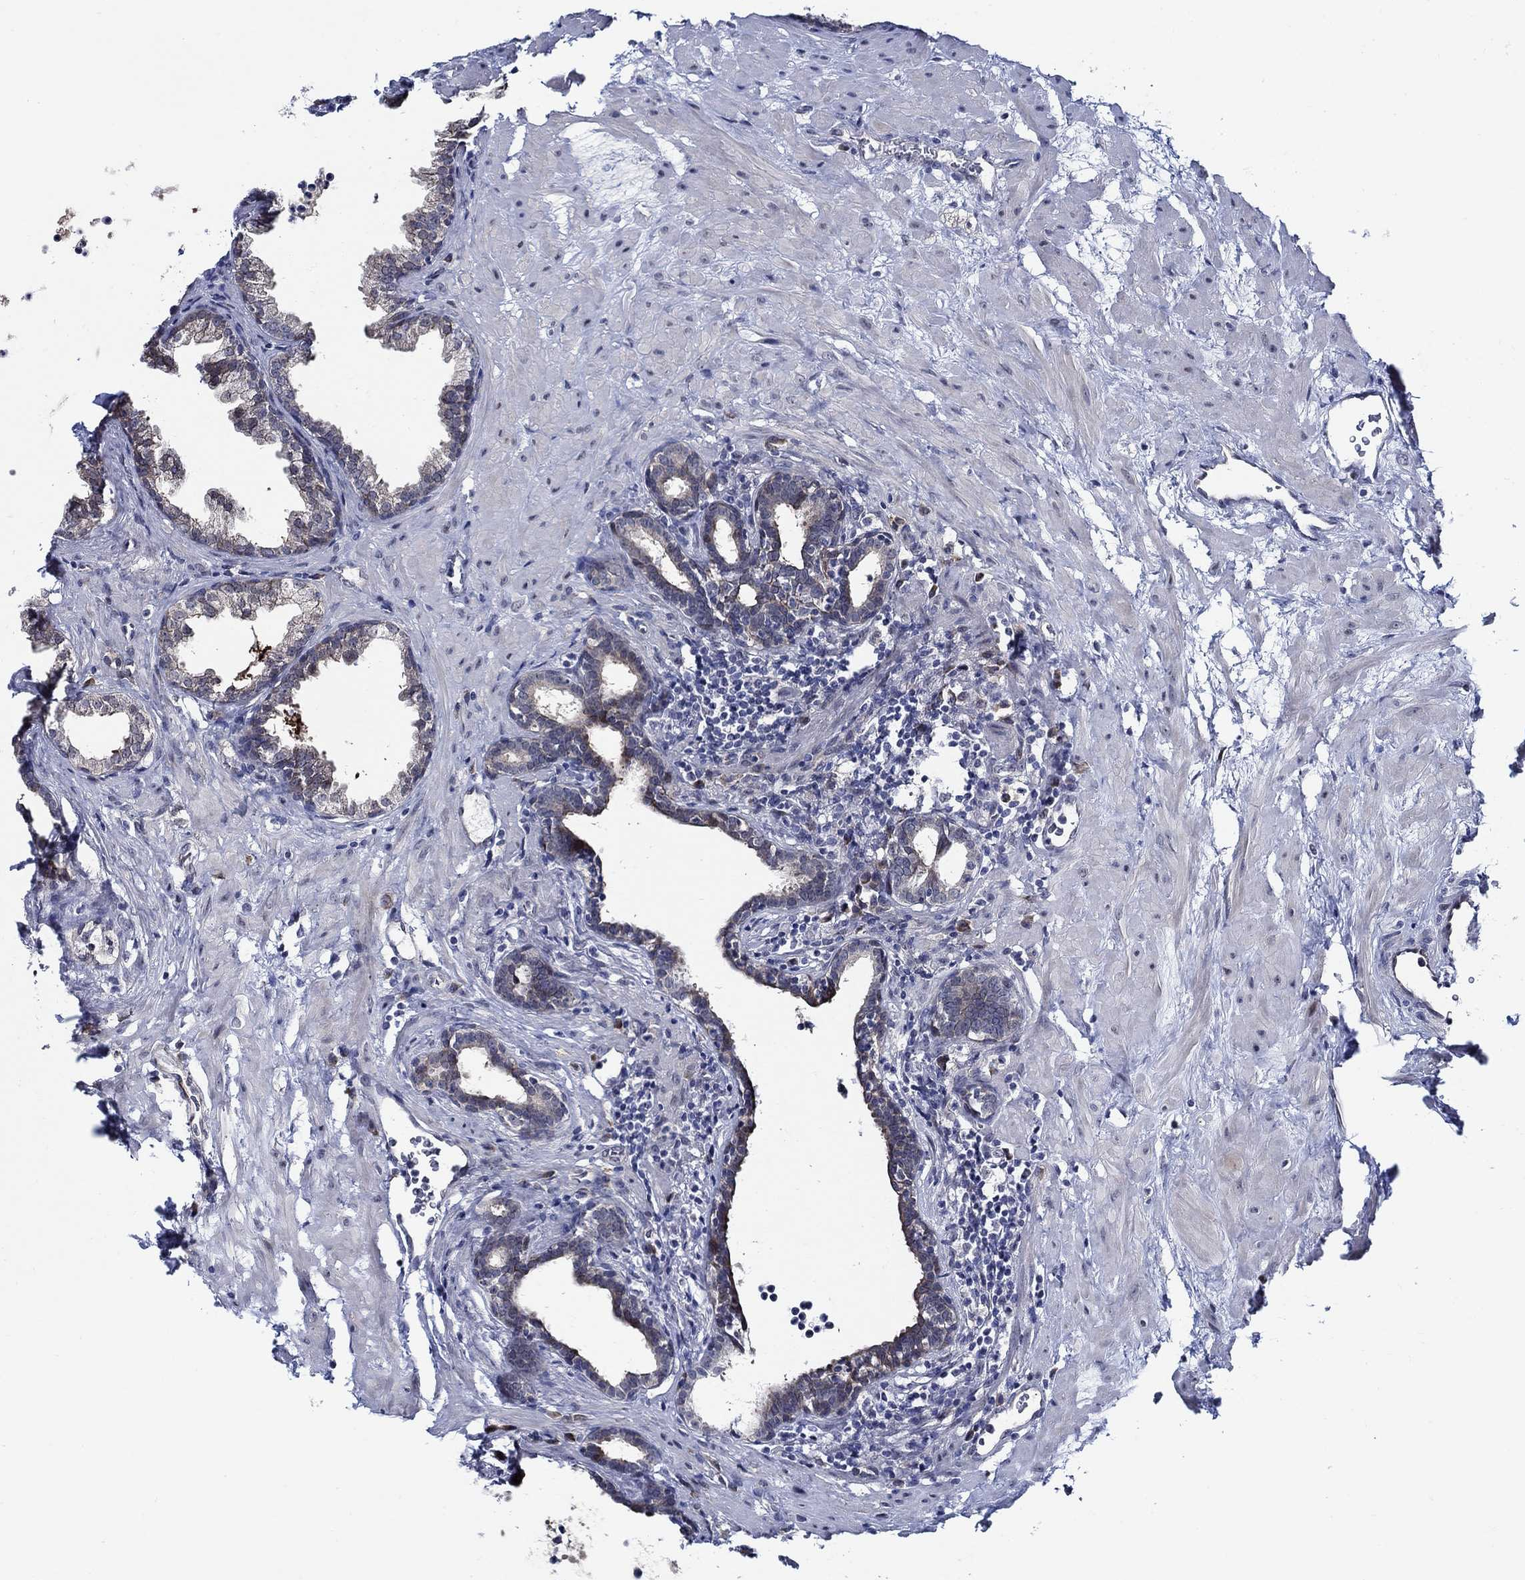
{"staining": {"intensity": "negative", "quantity": "none", "location": "none"}, "tissue": "prostate", "cell_type": "Glandular cells", "image_type": "normal", "snomed": [{"axis": "morphology", "description": "Normal tissue, NOS"}, {"axis": "topography", "description": "Prostate"}], "caption": "Immunohistochemistry photomicrograph of unremarkable prostate stained for a protein (brown), which shows no staining in glandular cells. (Immunohistochemistry, brightfield microscopy, high magnification).", "gene": "C8orf48", "patient": {"sex": "male", "age": 37}}